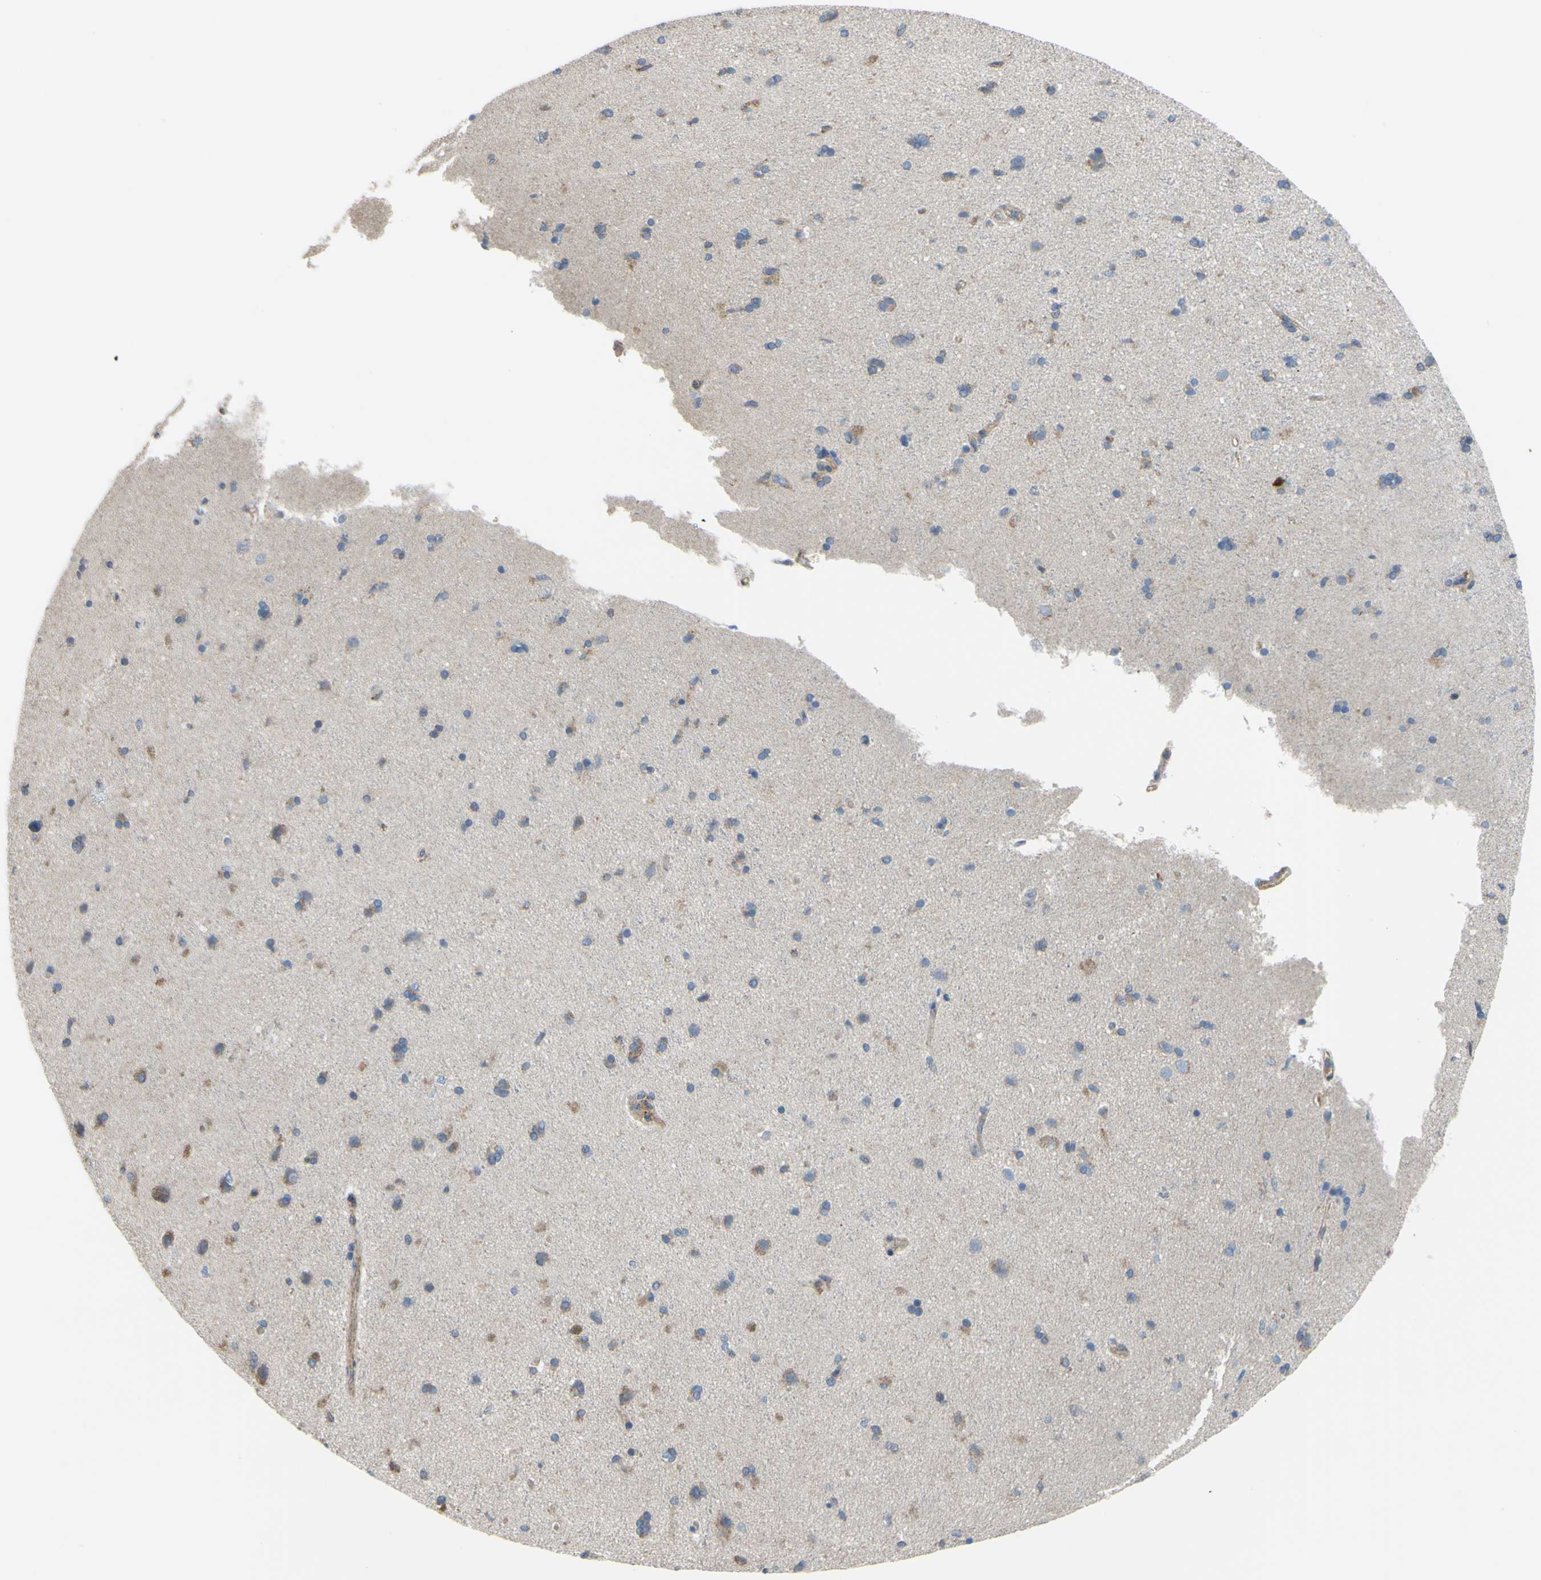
{"staining": {"intensity": "weak", "quantity": ">75%", "location": "cytoplasmic/membranous"}, "tissue": "cerebral cortex", "cell_type": "Endothelial cells", "image_type": "normal", "snomed": [{"axis": "morphology", "description": "Normal tissue, NOS"}, {"axis": "topography", "description": "Cerebral cortex"}], "caption": "DAB (3,3'-diaminobenzidine) immunohistochemical staining of benign cerebral cortex displays weak cytoplasmic/membranous protein expression in approximately >75% of endothelial cells.", "gene": "BECN1", "patient": {"sex": "male", "age": 62}}